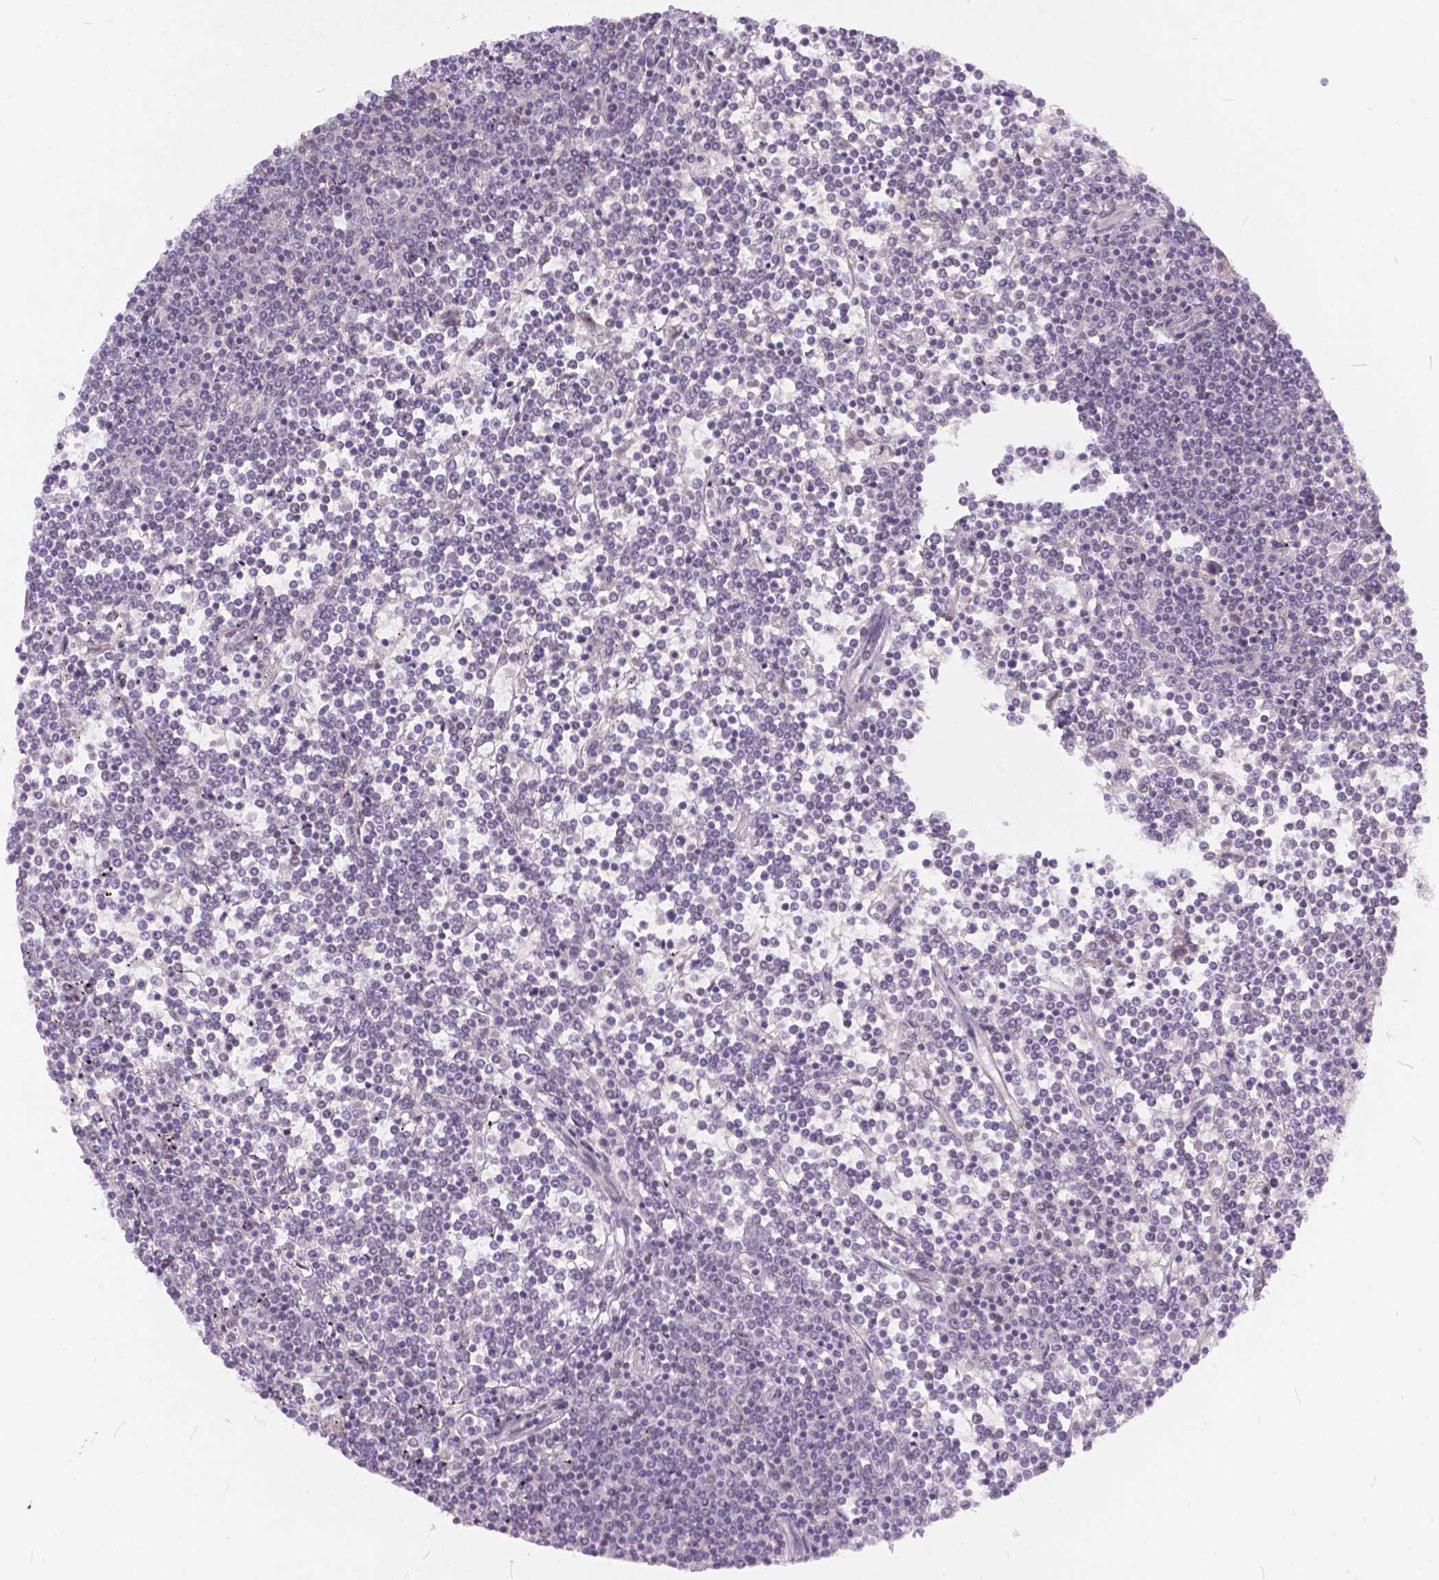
{"staining": {"intensity": "negative", "quantity": "none", "location": "none"}, "tissue": "lymphoma", "cell_type": "Tumor cells", "image_type": "cancer", "snomed": [{"axis": "morphology", "description": "Malignant lymphoma, non-Hodgkin's type, Low grade"}, {"axis": "topography", "description": "Spleen"}], "caption": "An image of human malignant lymphoma, non-Hodgkin's type (low-grade) is negative for staining in tumor cells.", "gene": "FAM53A", "patient": {"sex": "female", "age": 19}}